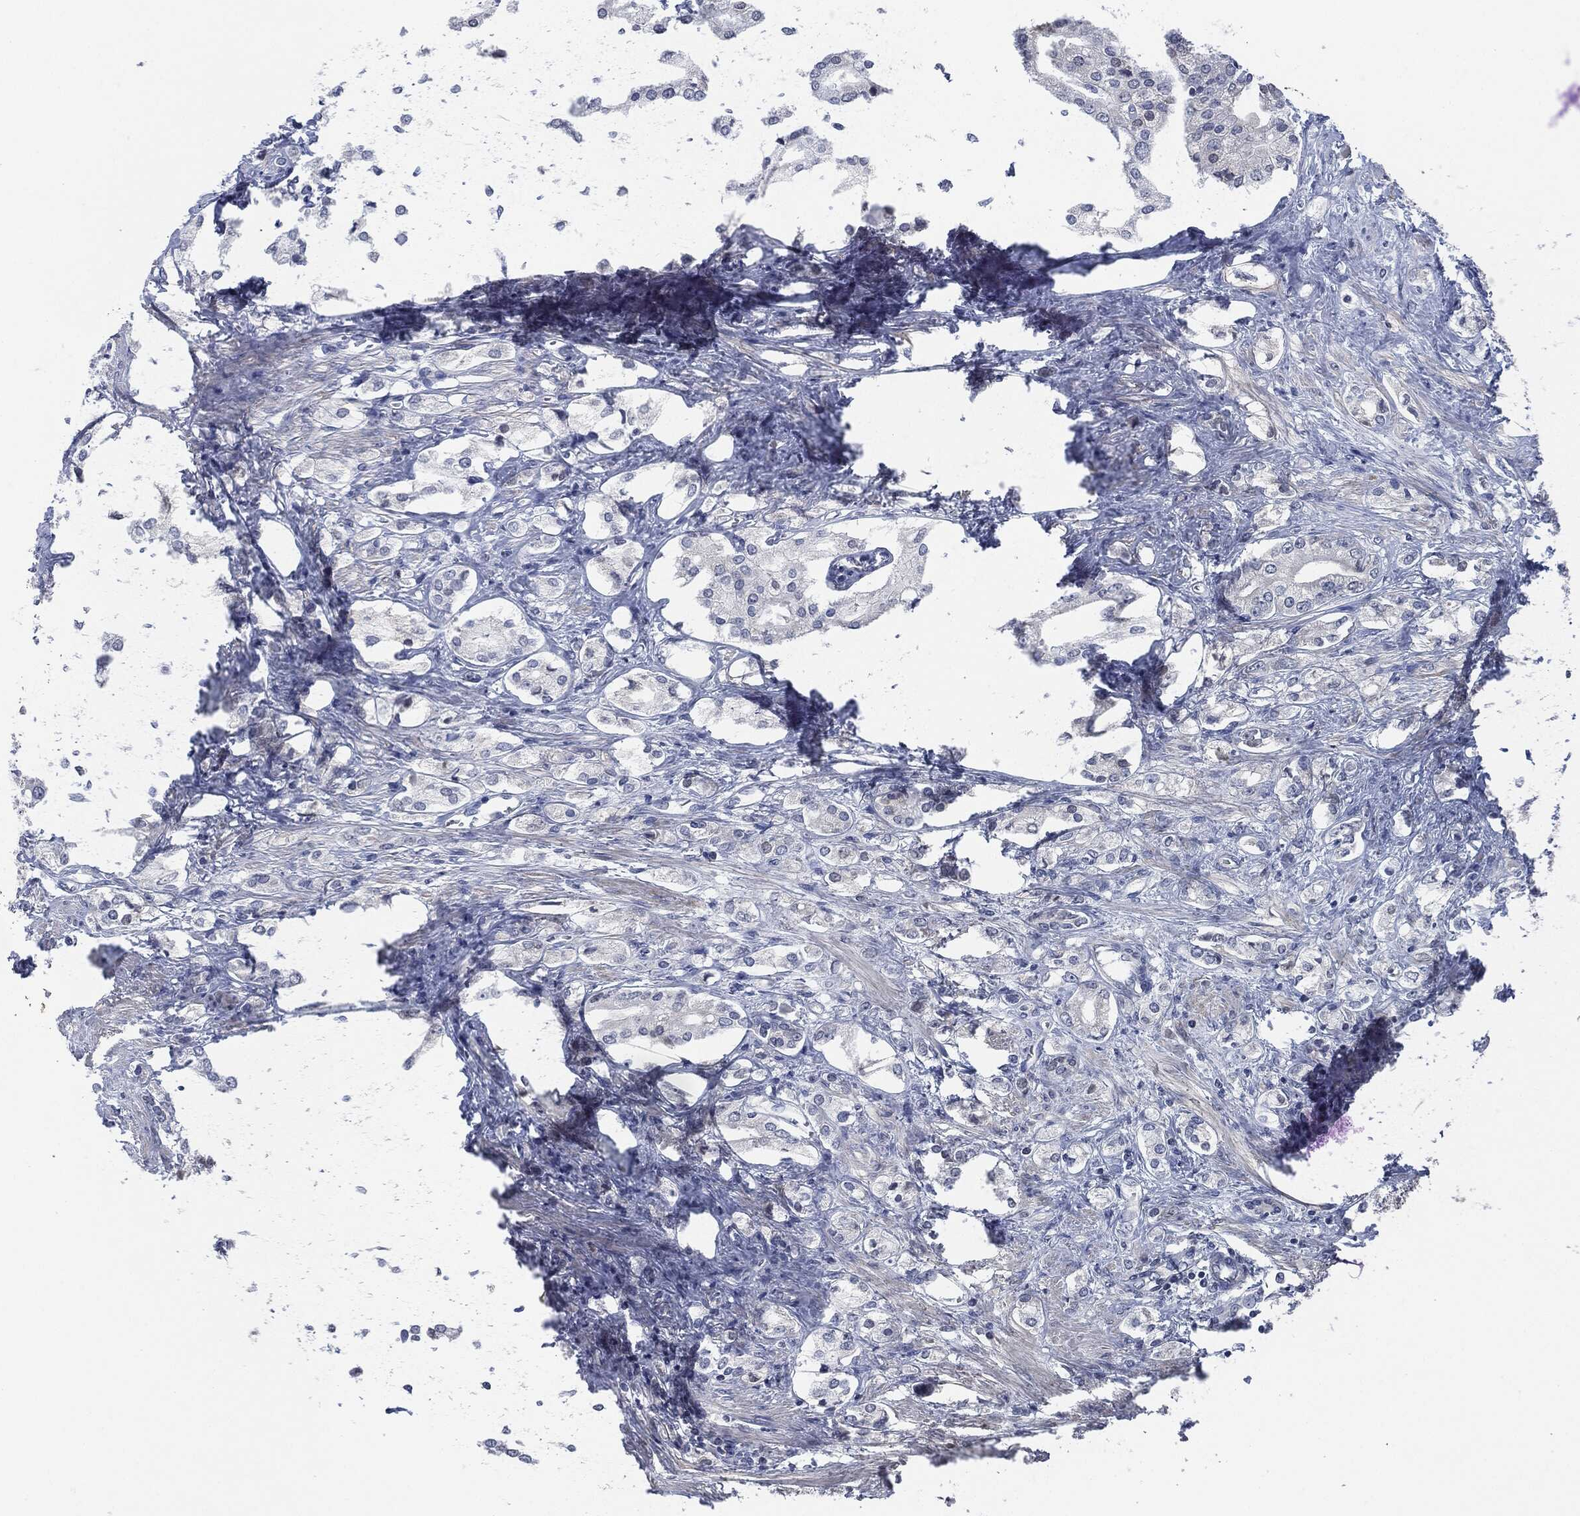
{"staining": {"intensity": "negative", "quantity": "none", "location": "none"}, "tissue": "prostate cancer", "cell_type": "Tumor cells", "image_type": "cancer", "snomed": [{"axis": "morphology", "description": "Adenocarcinoma, NOS"}, {"axis": "topography", "description": "Prostate and seminal vesicle, NOS"}, {"axis": "topography", "description": "Prostate"}], "caption": "This histopathology image is of adenocarcinoma (prostate) stained with immunohistochemistry to label a protein in brown with the nuclei are counter-stained blue. There is no expression in tumor cells. The staining is performed using DAB (3,3'-diaminobenzidine) brown chromogen with nuclei counter-stained in using hematoxylin.", "gene": "IL2RG", "patient": {"sex": "male", "age": 67}}